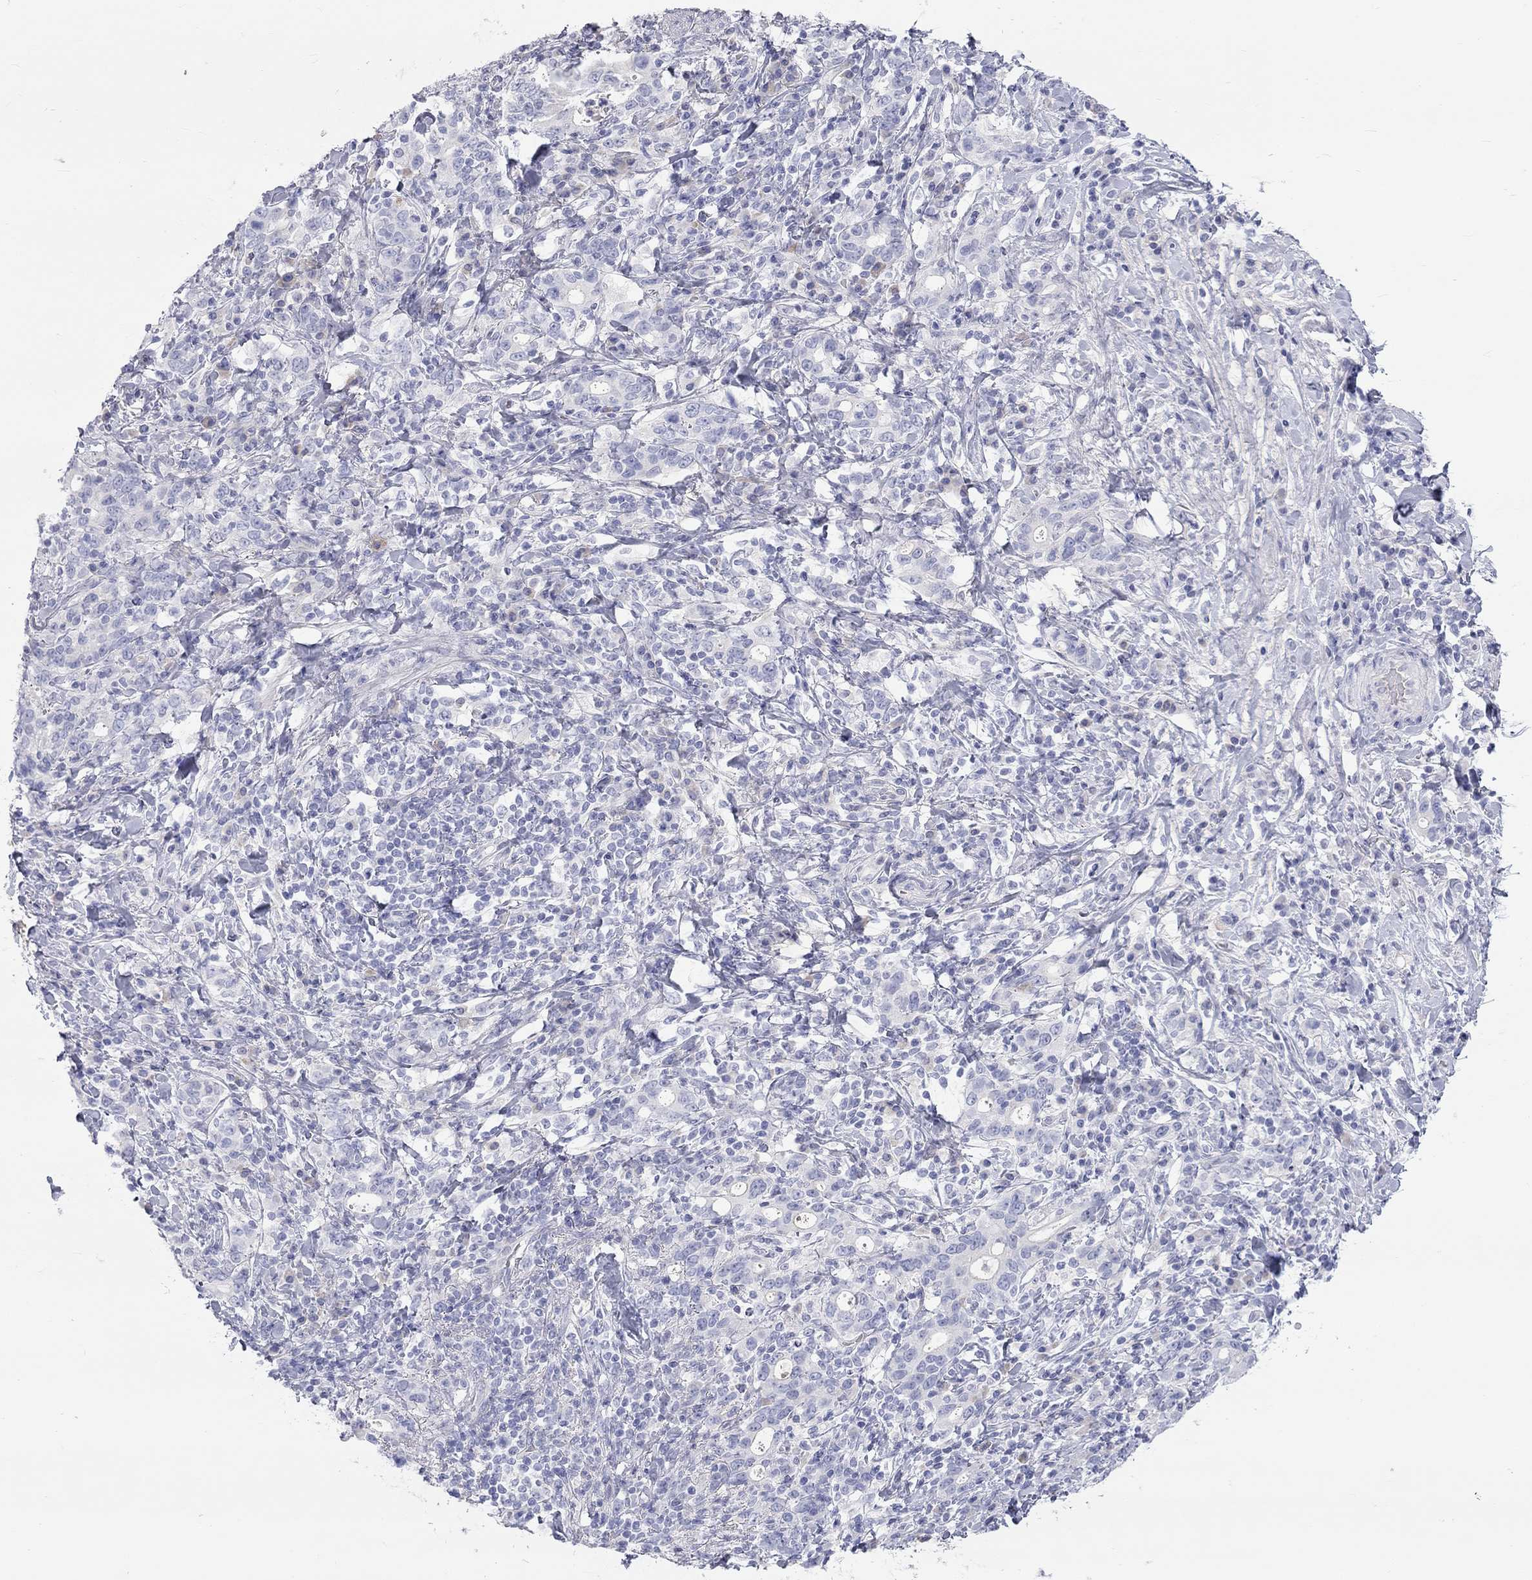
{"staining": {"intensity": "negative", "quantity": "none", "location": "none"}, "tissue": "stomach cancer", "cell_type": "Tumor cells", "image_type": "cancer", "snomed": [{"axis": "morphology", "description": "Adenocarcinoma, NOS"}, {"axis": "topography", "description": "Stomach"}], "caption": "Stomach cancer (adenocarcinoma) was stained to show a protein in brown. There is no significant staining in tumor cells. (Immunohistochemistry (ihc), brightfield microscopy, high magnification).", "gene": "ST7L", "patient": {"sex": "male", "age": 79}}